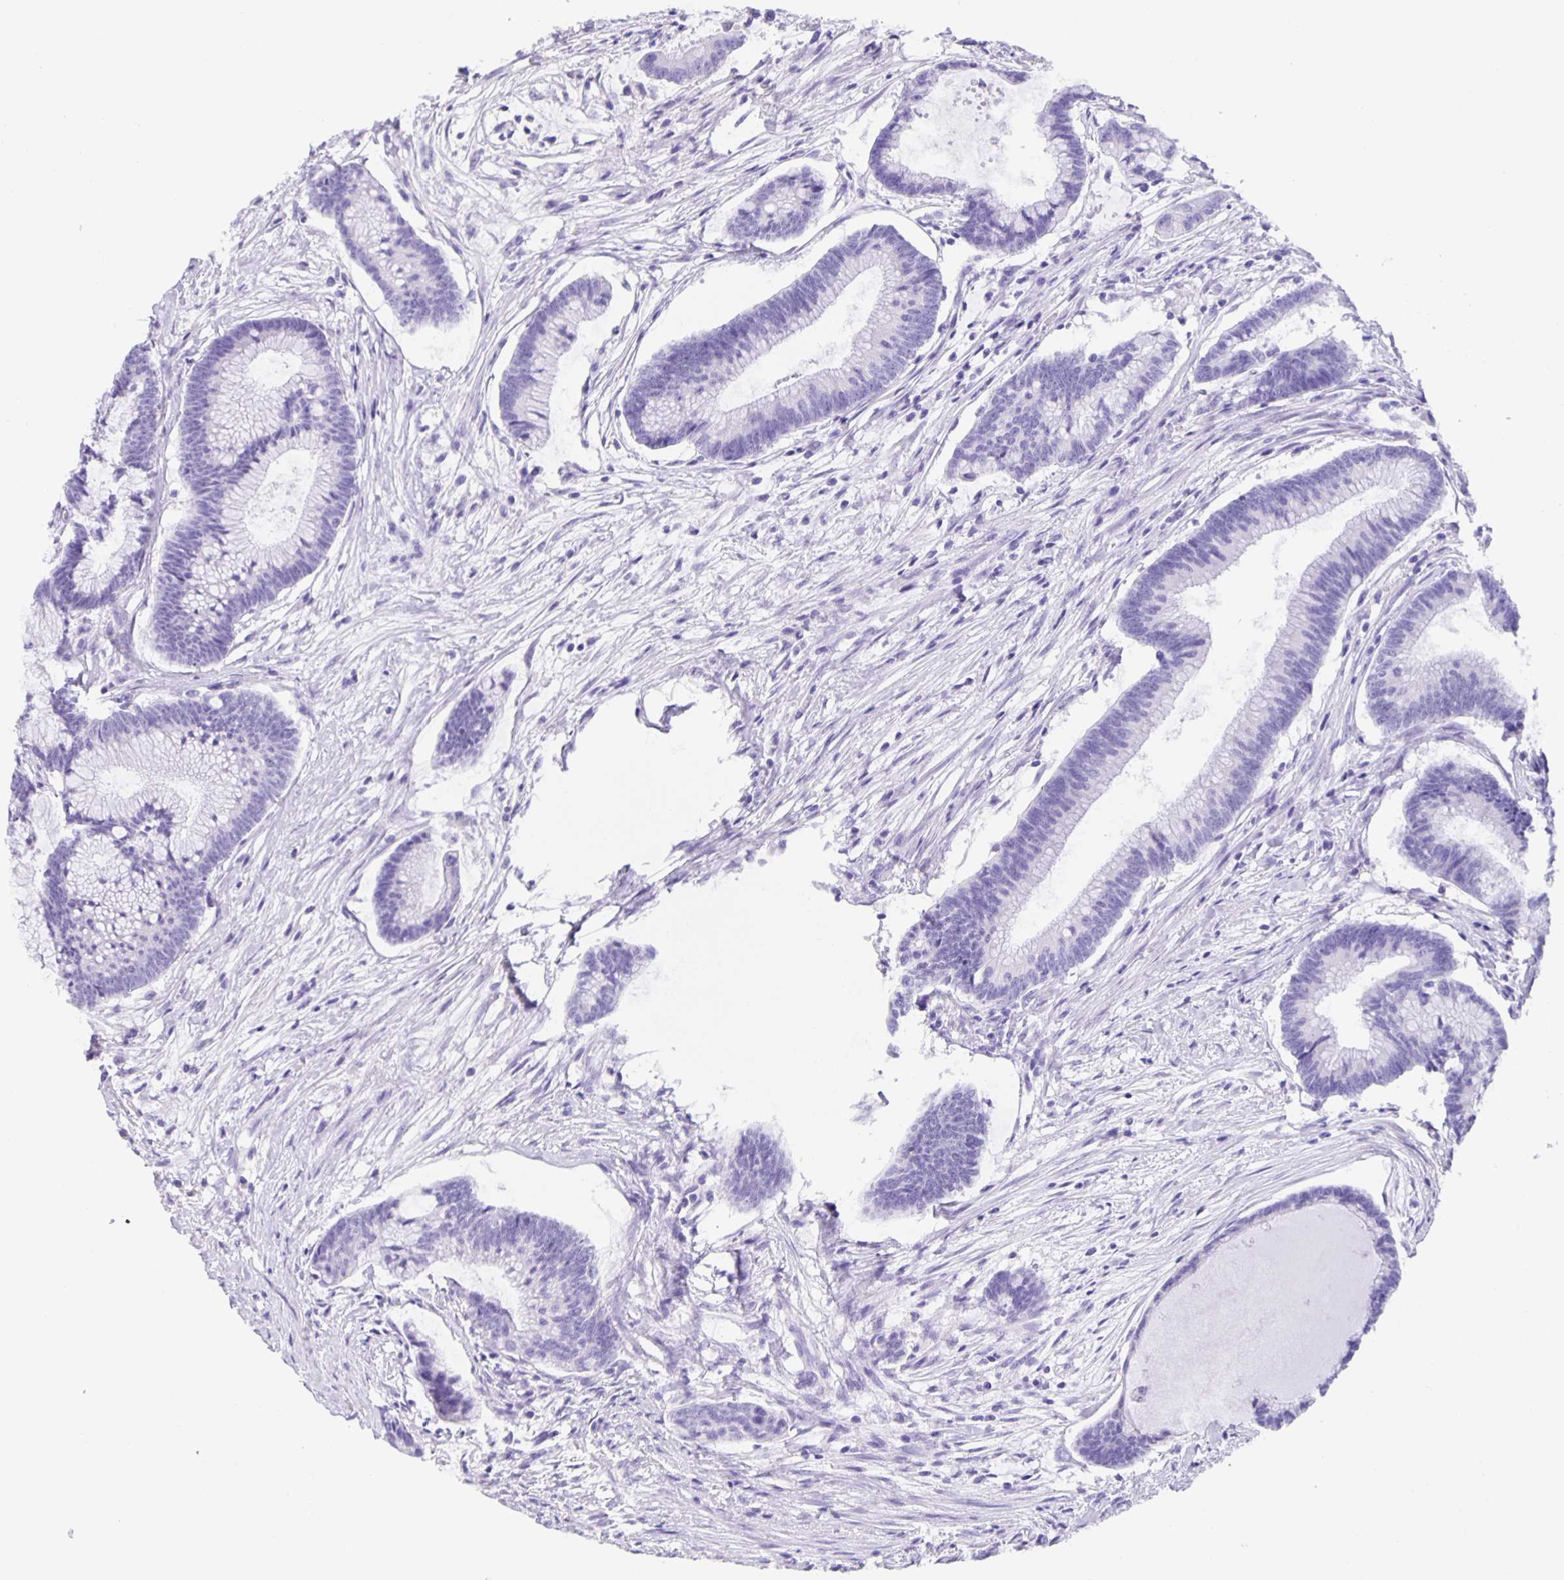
{"staining": {"intensity": "negative", "quantity": "none", "location": "none"}, "tissue": "colorectal cancer", "cell_type": "Tumor cells", "image_type": "cancer", "snomed": [{"axis": "morphology", "description": "Adenocarcinoma, NOS"}, {"axis": "topography", "description": "Colon"}], "caption": "Human adenocarcinoma (colorectal) stained for a protein using immunohistochemistry (IHC) demonstrates no positivity in tumor cells.", "gene": "GUCA2A", "patient": {"sex": "female", "age": 78}}